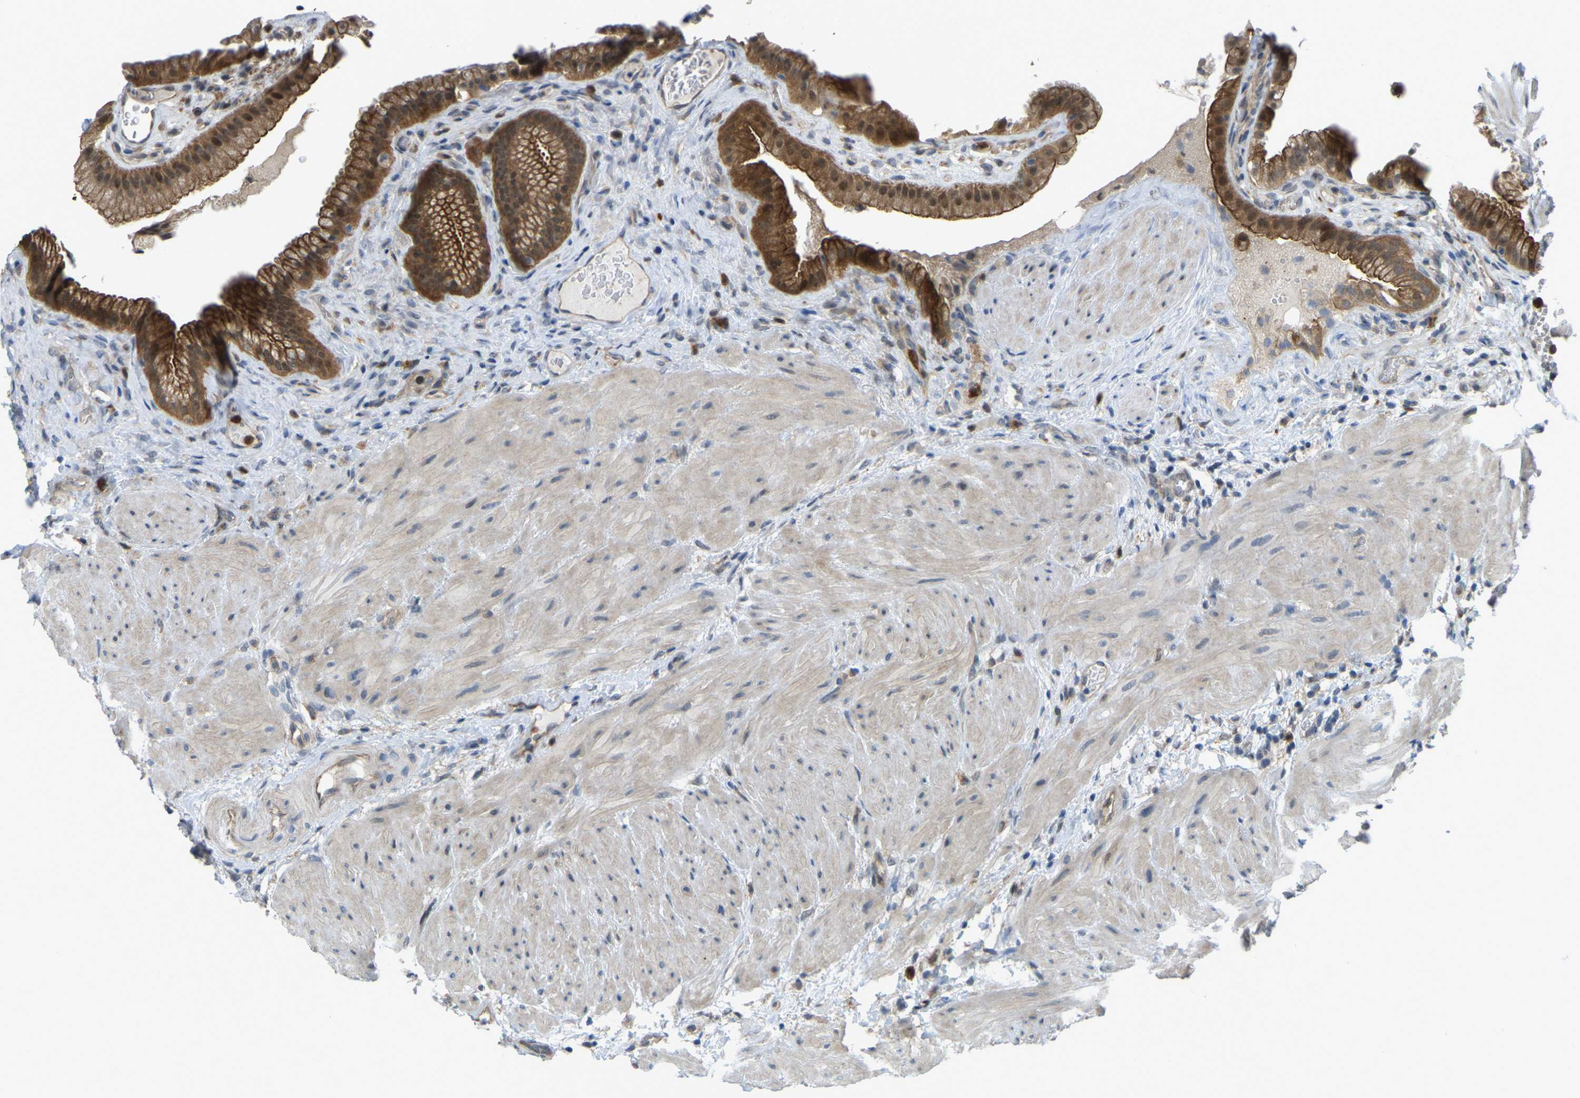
{"staining": {"intensity": "moderate", "quantity": ">75%", "location": "cytoplasmic/membranous"}, "tissue": "gallbladder", "cell_type": "Glandular cells", "image_type": "normal", "snomed": [{"axis": "morphology", "description": "Normal tissue, NOS"}, {"axis": "topography", "description": "Gallbladder"}], "caption": "Protein staining displays moderate cytoplasmic/membranous expression in approximately >75% of glandular cells in unremarkable gallbladder.", "gene": "SERPINB5", "patient": {"sex": "male", "age": 49}}